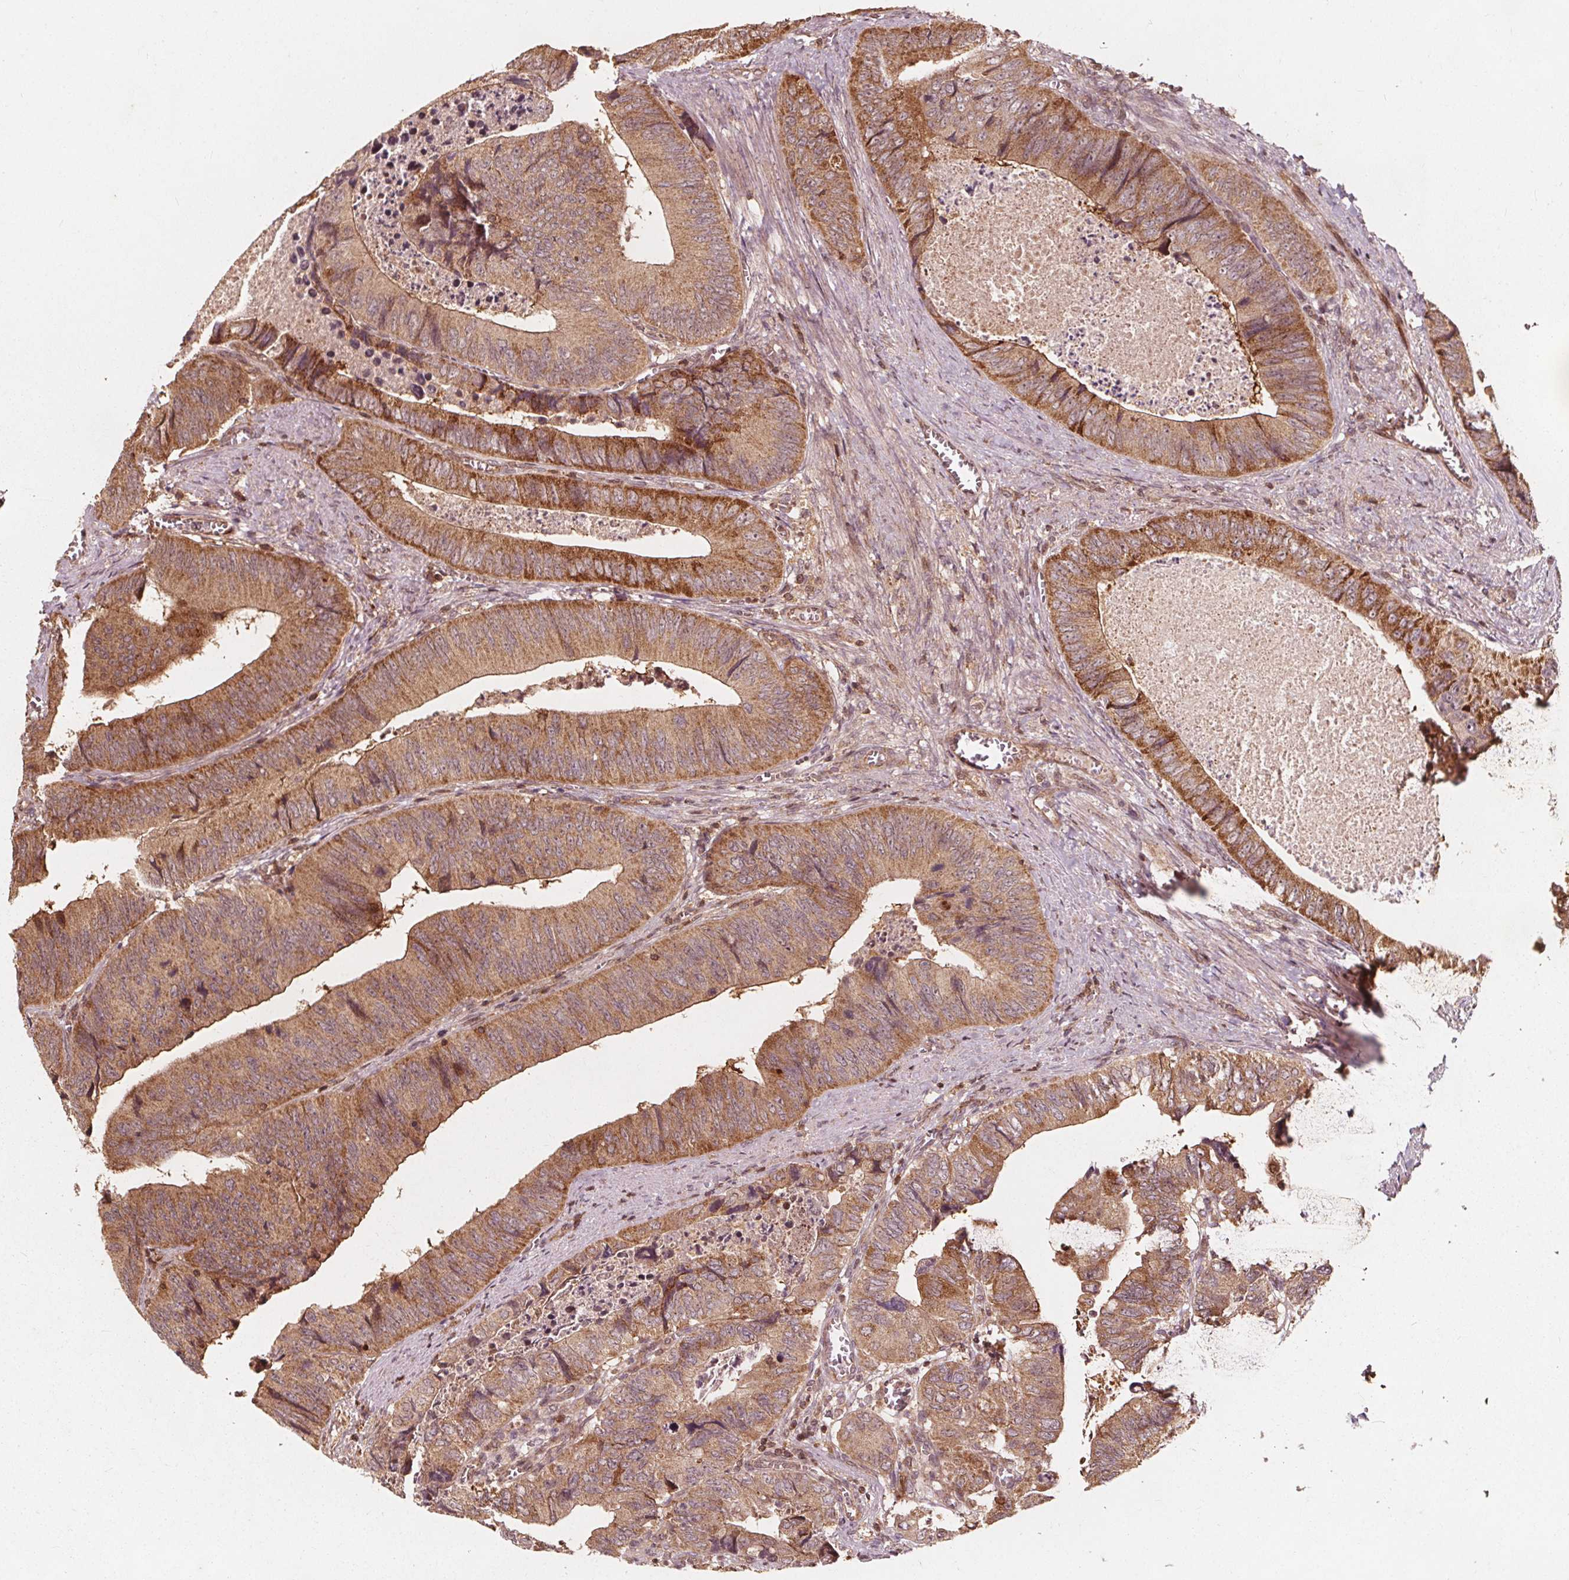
{"staining": {"intensity": "moderate", "quantity": ">75%", "location": "cytoplasmic/membranous"}, "tissue": "colorectal cancer", "cell_type": "Tumor cells", "image_type": "cancer", "snomed": [{"axis": "morphology", "description": "Adenocarcinoma, NOS"}, {"axis": "topography", "description": "Colon"}], "caption": "IHC (DAB (3,3'-diaminobenzidine)) staining of colorectal cancer (adenocarcinoma) exhibits moderate cytoplasmic/membranous protein positivity in approximately >75% of tumor cells.", "gene": "AIP", "patient": {"sex": "female", "age": 84}}